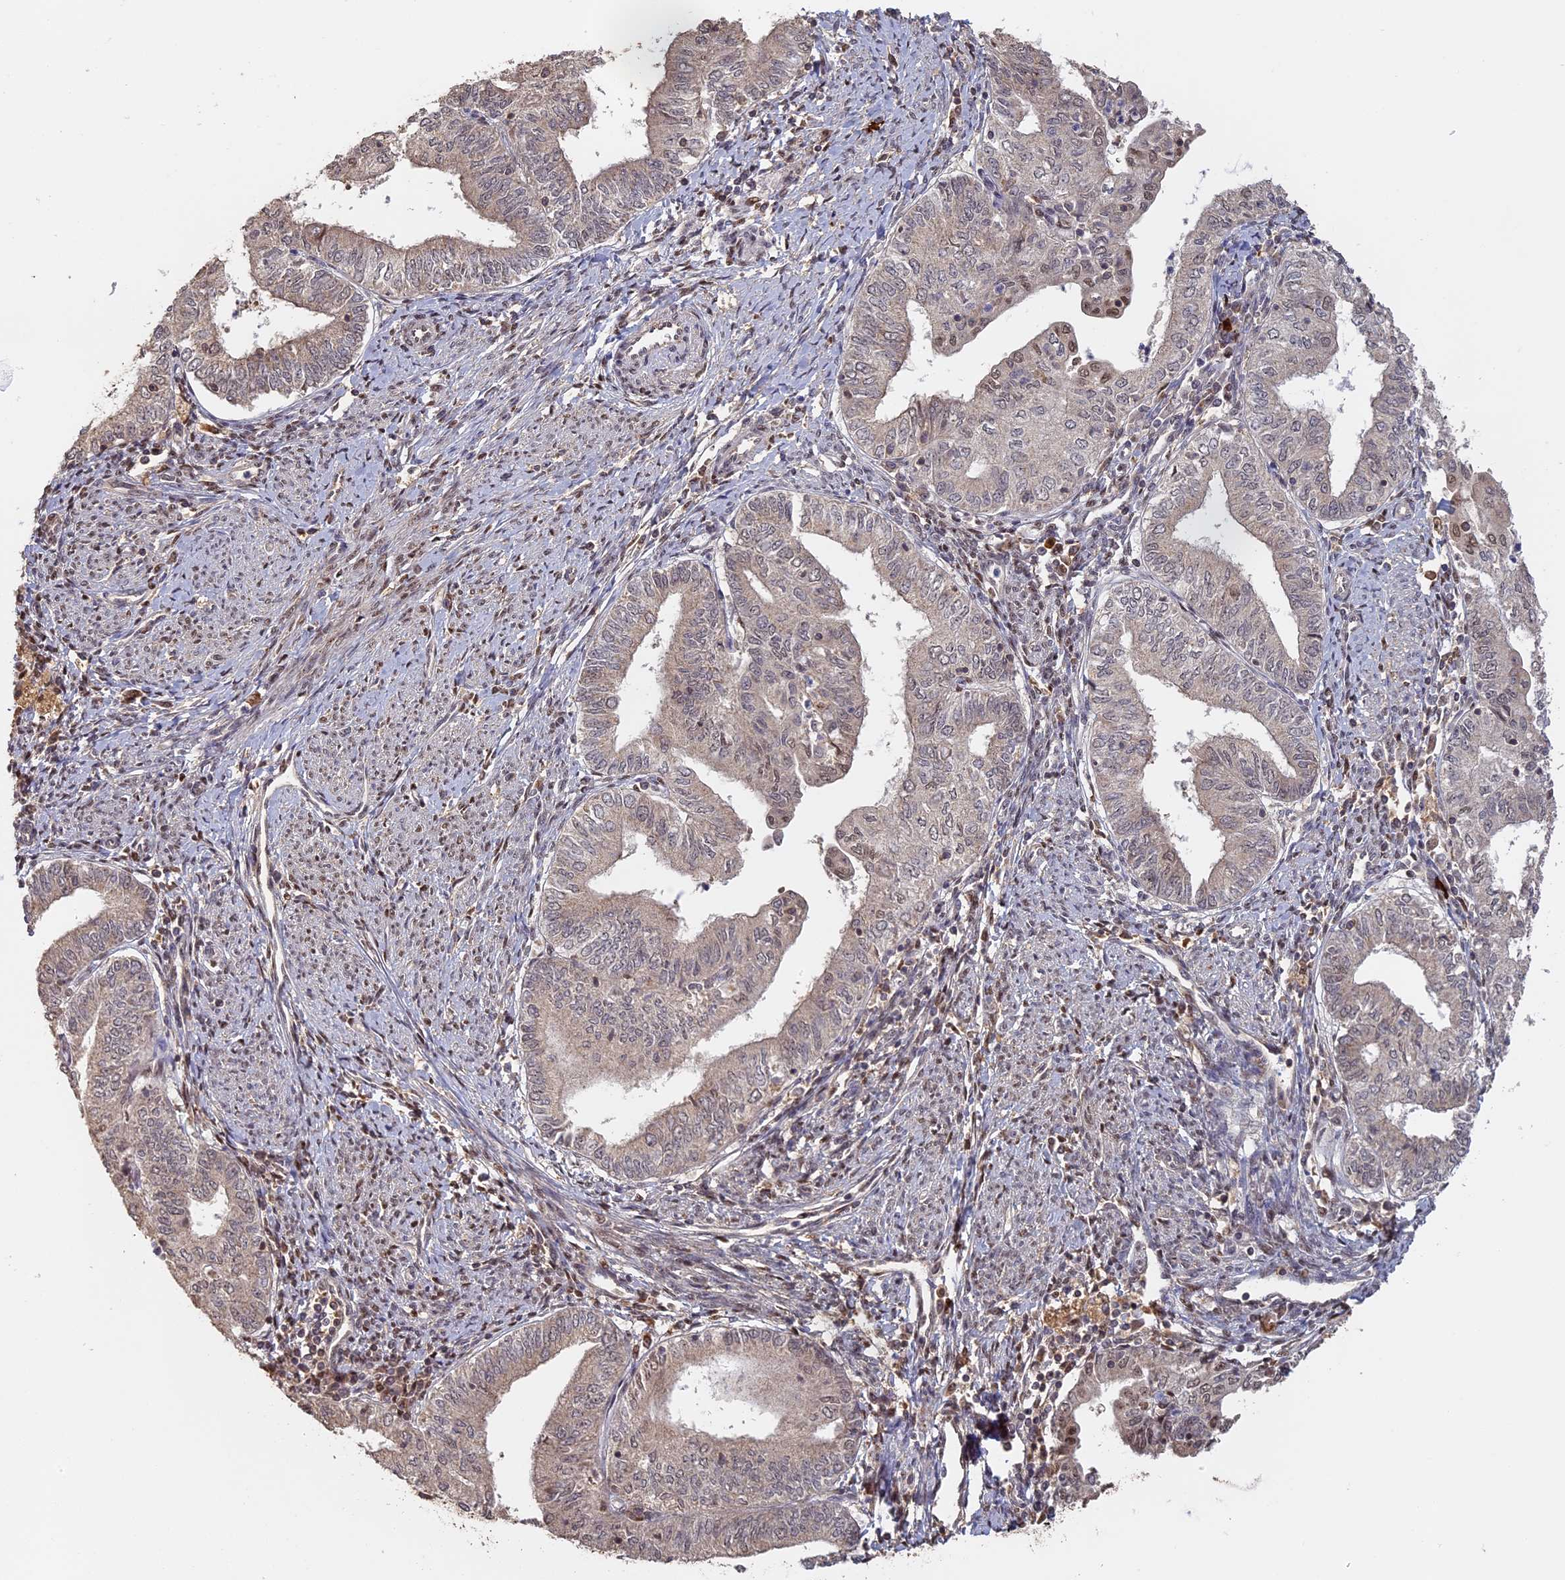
{"staining": {"intensity": "negative", "quantity": "none", "location": "none"}, "tissue": "endometrial cancer", "cell_type": "Tumor cells", "image_type": "cancer", "snomed": [{"axis": "morphology", "description": "Adenocarcinoma, NOS"}, {"axis": "topography", "description": "Endometrium"}], "caption": "The IHC image has no significant expression in tumor cells of endometrial adenocarcinoma tissue.", "gene": "MYBL2", "patient": {"sex": "female", "age": 66}}